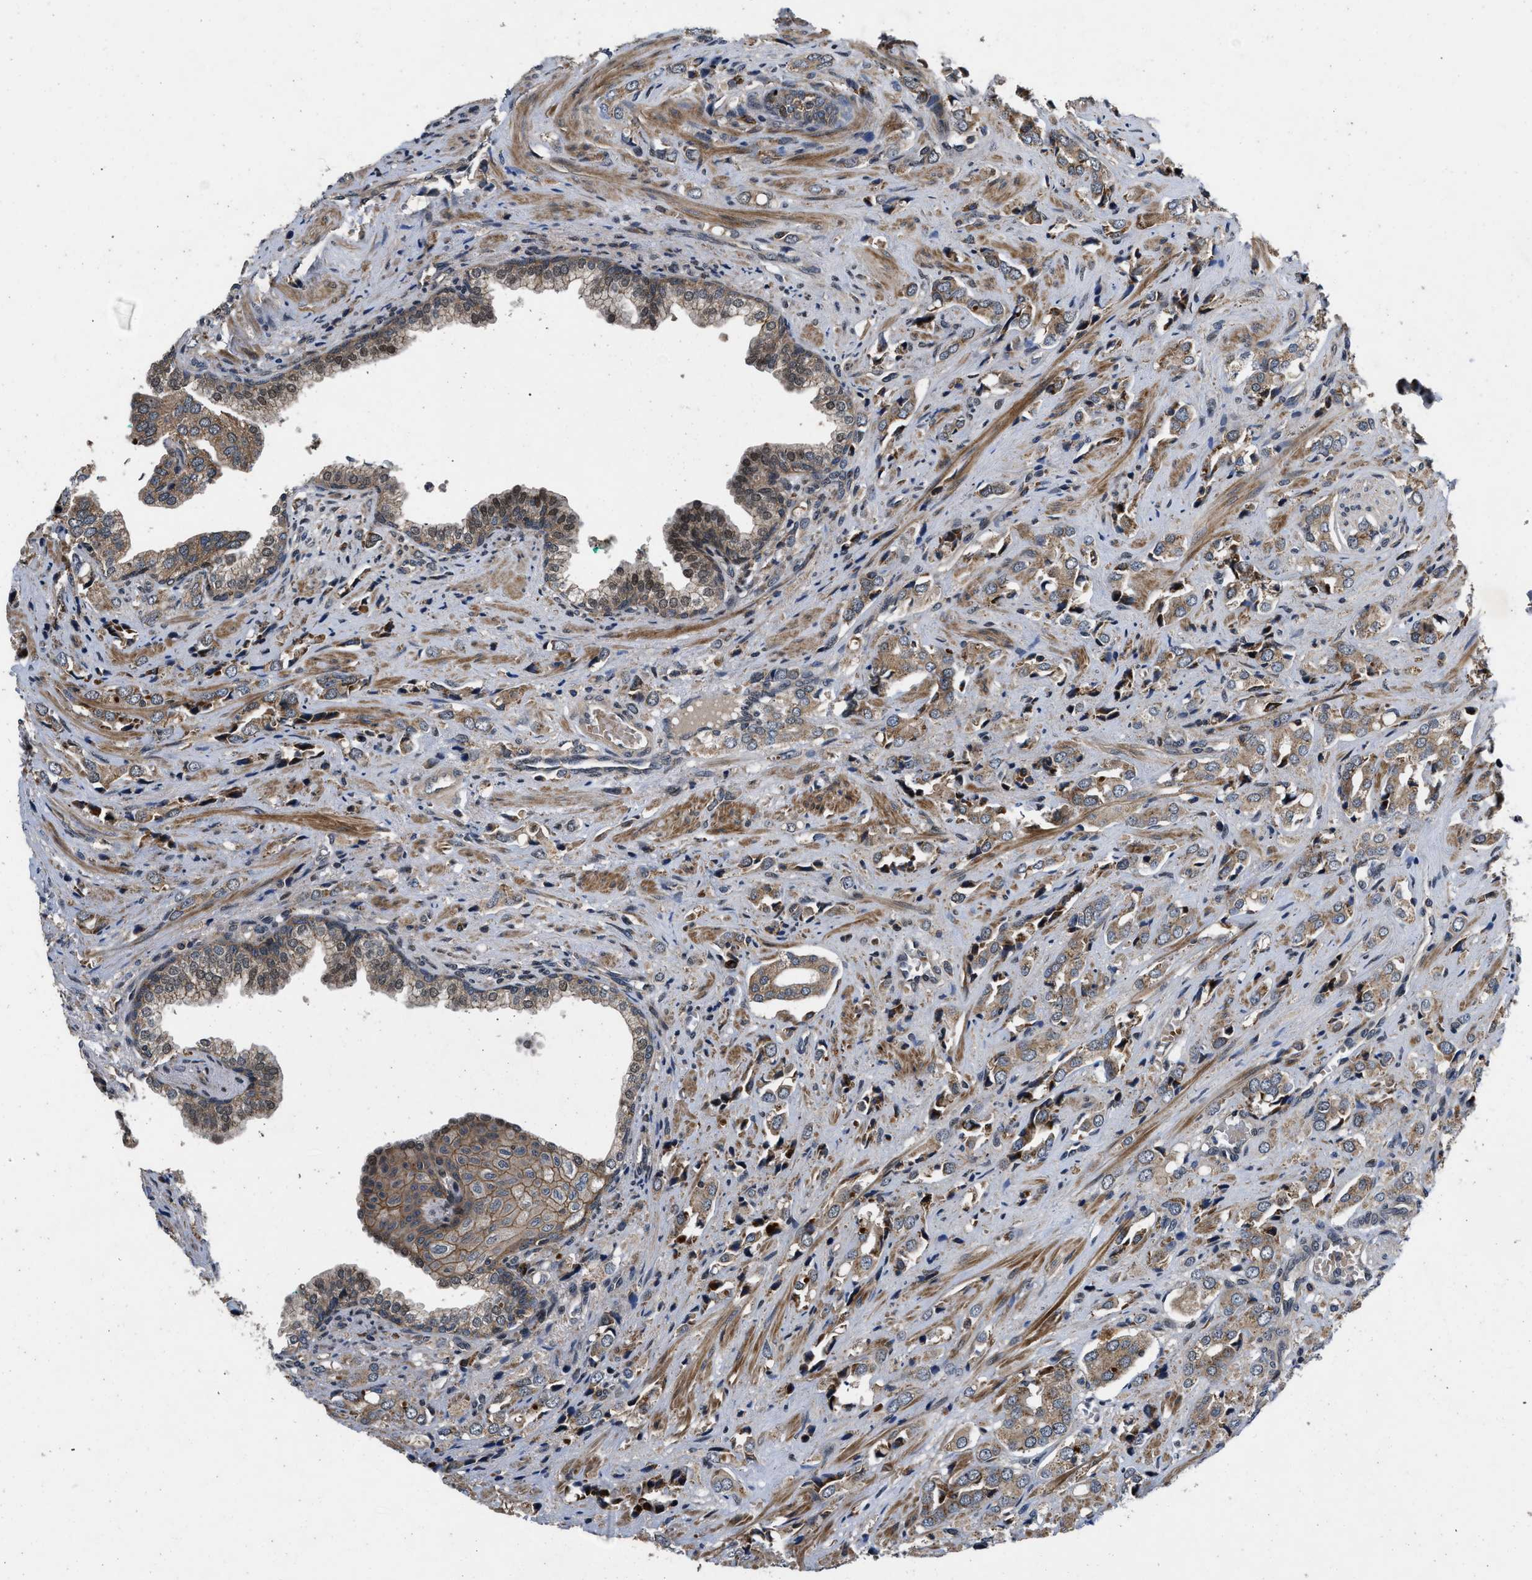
{"staining": {"intensity": "moderate", "quantity": ">75%", "location": "cytoplasmic/membranous"}, "tissue": "prostate cancer", "cell_type": "Tumor cells", "image_type": "cancer", "snomed": [{"axis": "morphology", "description": "Adenocarcinoma, High grade"}, {"axis": "topography", "description": "Prostate"}], "caption": "Prostate cancer was stained to show a protein in brown. There is medium levels of moderate cytoplasmic/membranous expression in about >75% of tumor cells. (IHC, brightfield microscopy, high magnification).", "gene": "PRDM14", "patient": {"sex": "male", "age": 52}}